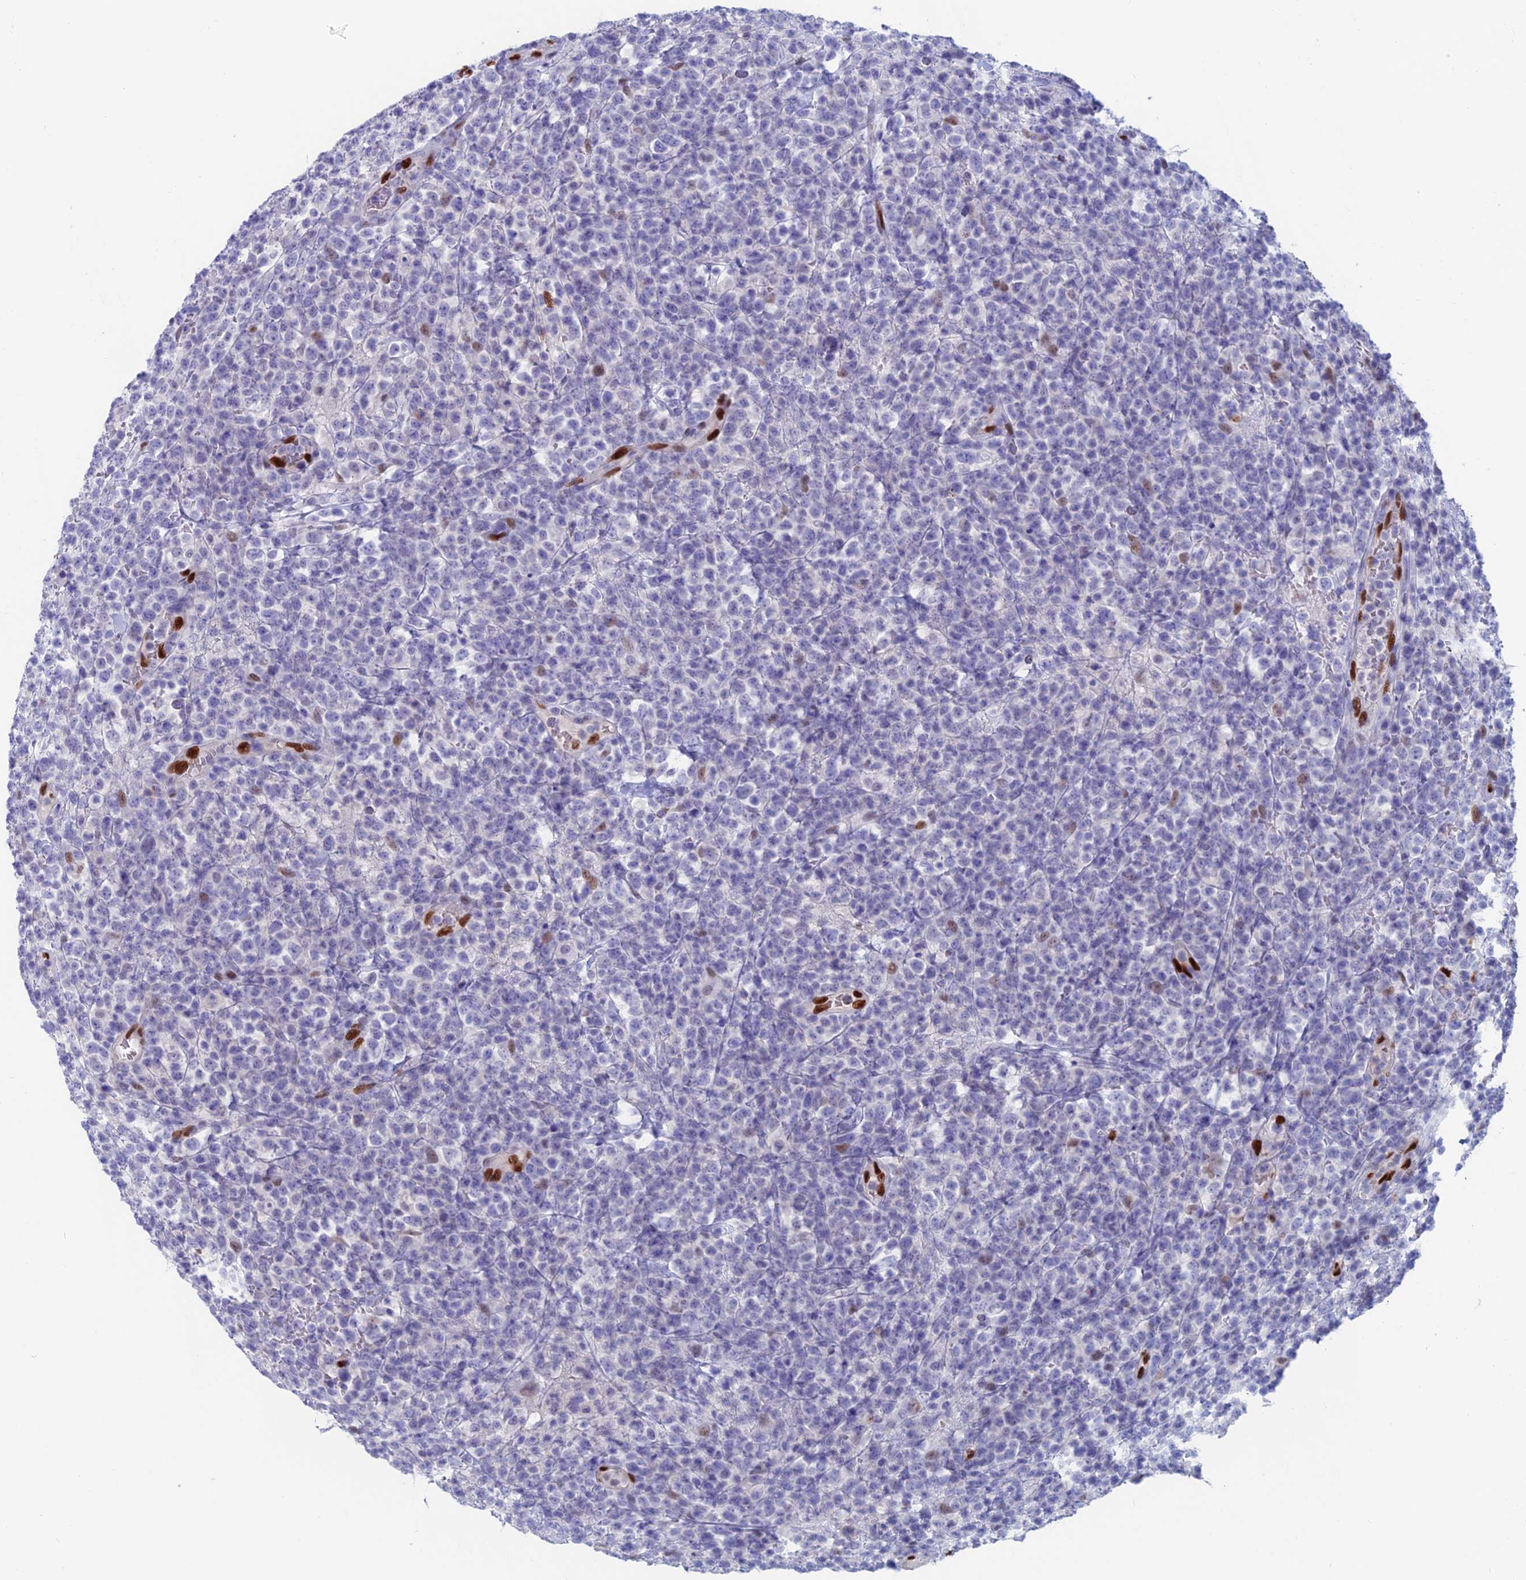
{"staining": {"intensity": "negative", "quantity": "none", "location": "none"}, "tissue": "lymphoma", "cell_type": "Tumor cells", "image_type": "cancer", "snomed": [{"axis": "morphology", "description": "Malignant lymphoma, non-Hodgkin's type, High grade"}, {"axis": "topography", "description": "Colon"}], "caption": "Immunohistochemistry of lymphoma reveals no positivity in tumor cells.", "gene": "NOL4L", "patient": {"sex": "female", "age": 53}}